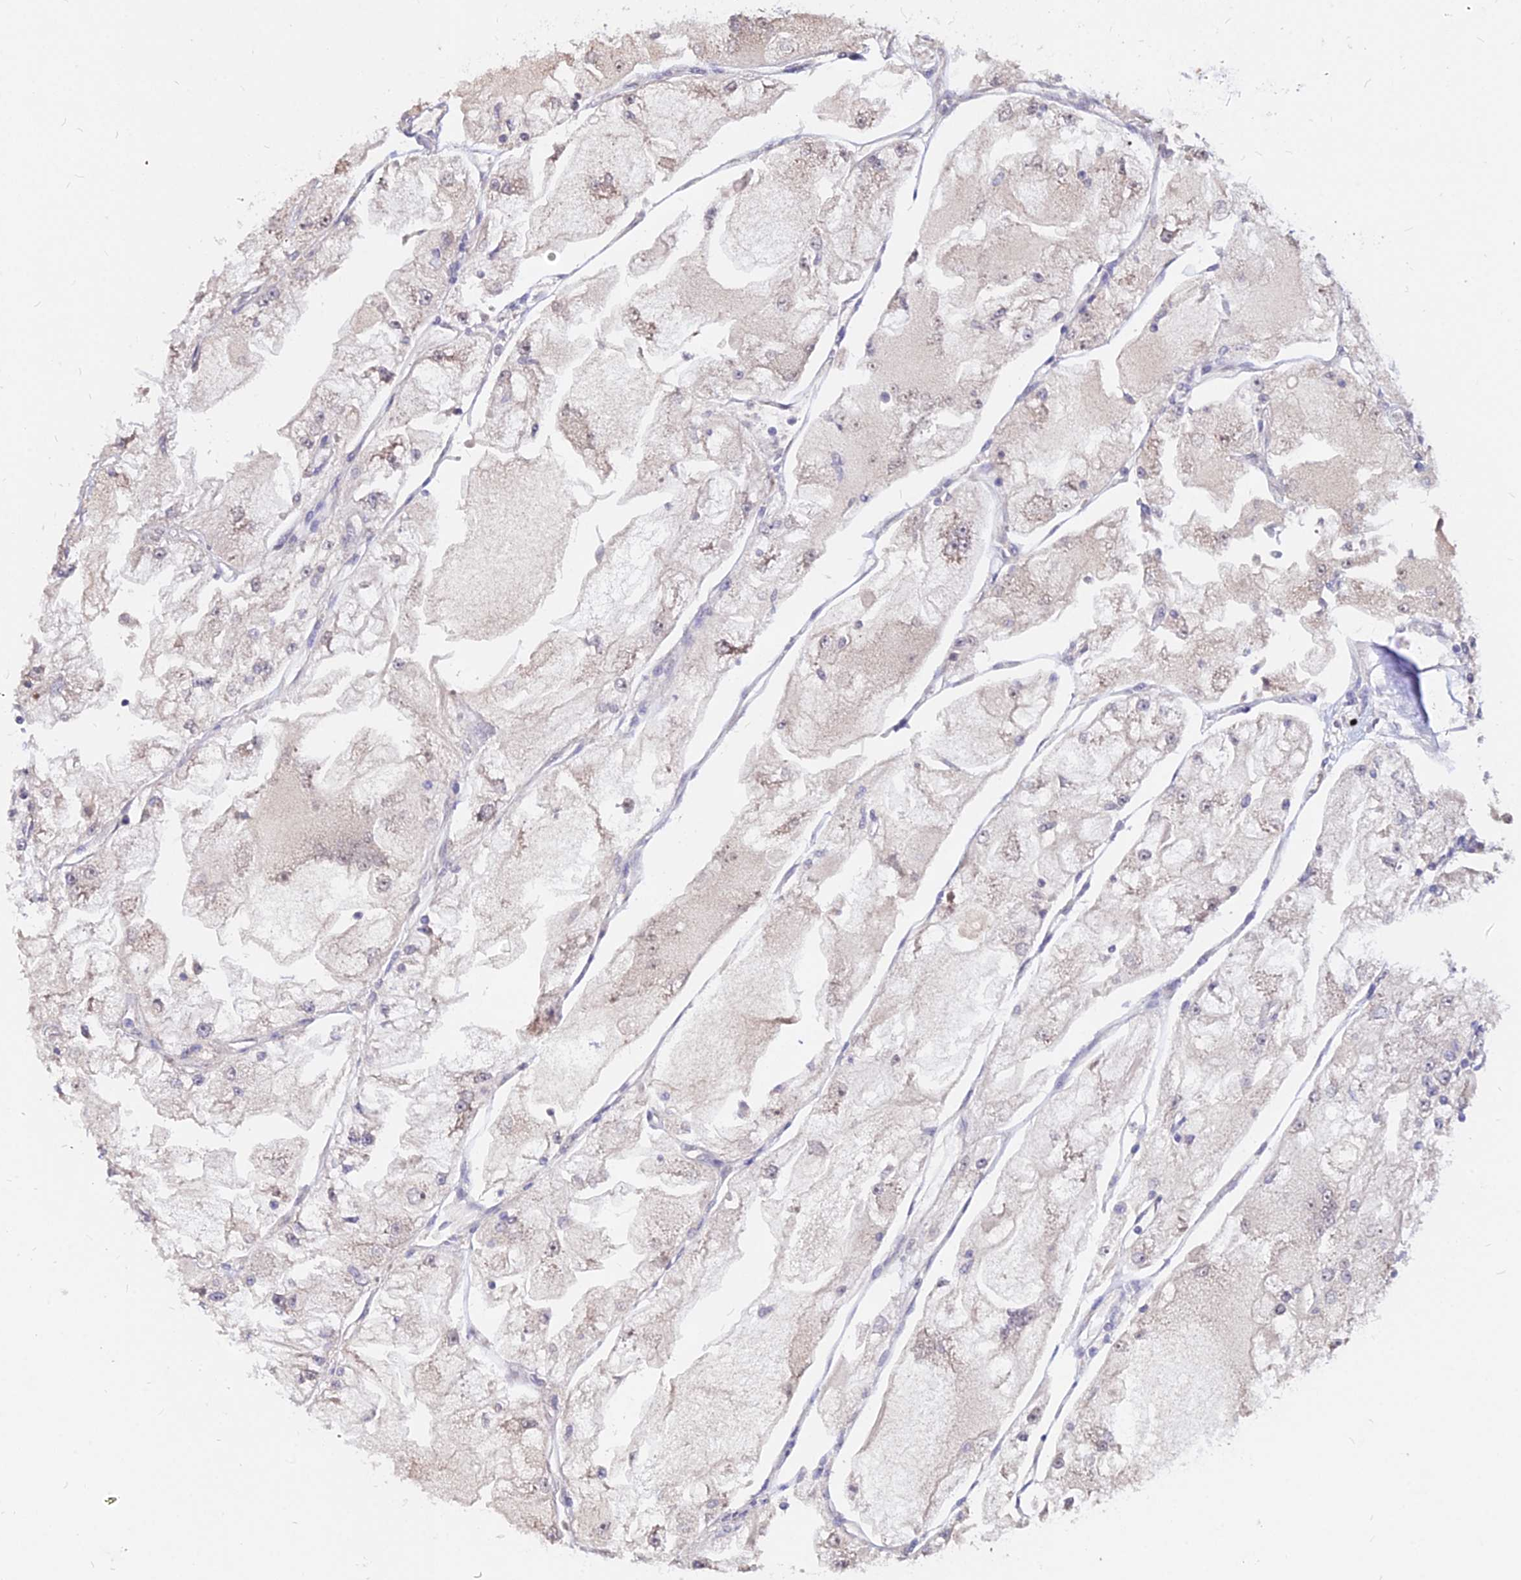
{"staining": {"intensity": "negative", "quantity": "none", "location": "none"}, "tissue": "renal cancer", "cell_type": "Tumor cells", "image_type": "cancer", "snomed": [{"axis": "morphology", "description": "Adenocarcinoma, NOS"}, {"axis": "topography", "description": "Kidney"}], "caption": "There is no significant positivity in tumor cells of renal cancer.", "gene": "C11orf68", "patient": {"sex": "female", "age": 72}}